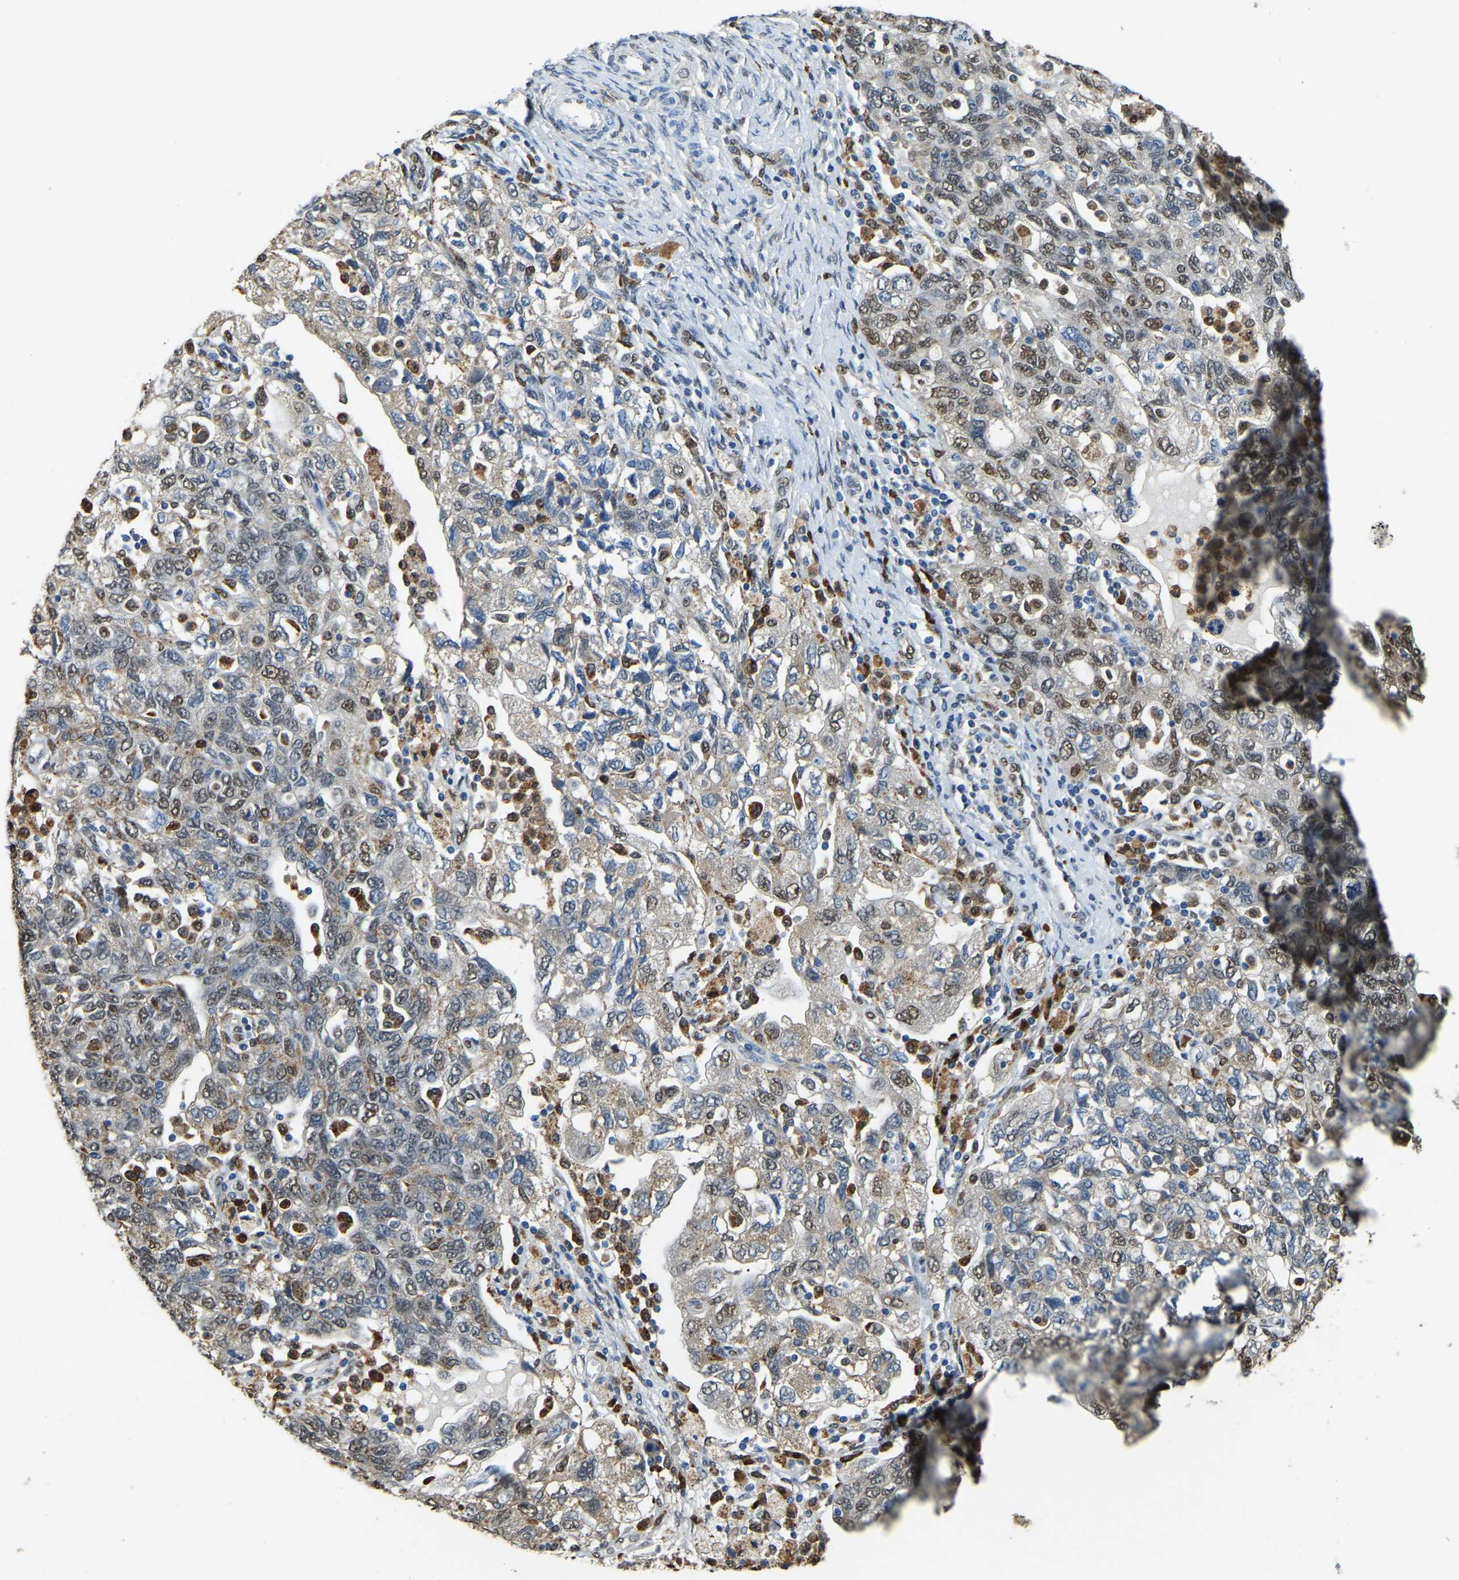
{"staining": {"intensity": "moderate", "quantity": "<25%", "location": "nuclear"}, "tissue": "ovarian cancer", "cell_type": "Tumor cells", "image_type": "cancer", "snomed": [{"axis": "morphology", "description": "Carcinoma, NOS"}, {"axis": "morphology", "description": "Cystadenocarcinoma, serous, NOS"}, {"axis": "topography", "description": "Ovary"}], "caption": "A photomicrograph showing moderate nuclear expression in approximately <25% of tumor cells in carcinoma (ovarian), as visualized by brown immunohistochemical staining.", "gene": "NANS", "patient": {"sex": "female", "age": 69}}